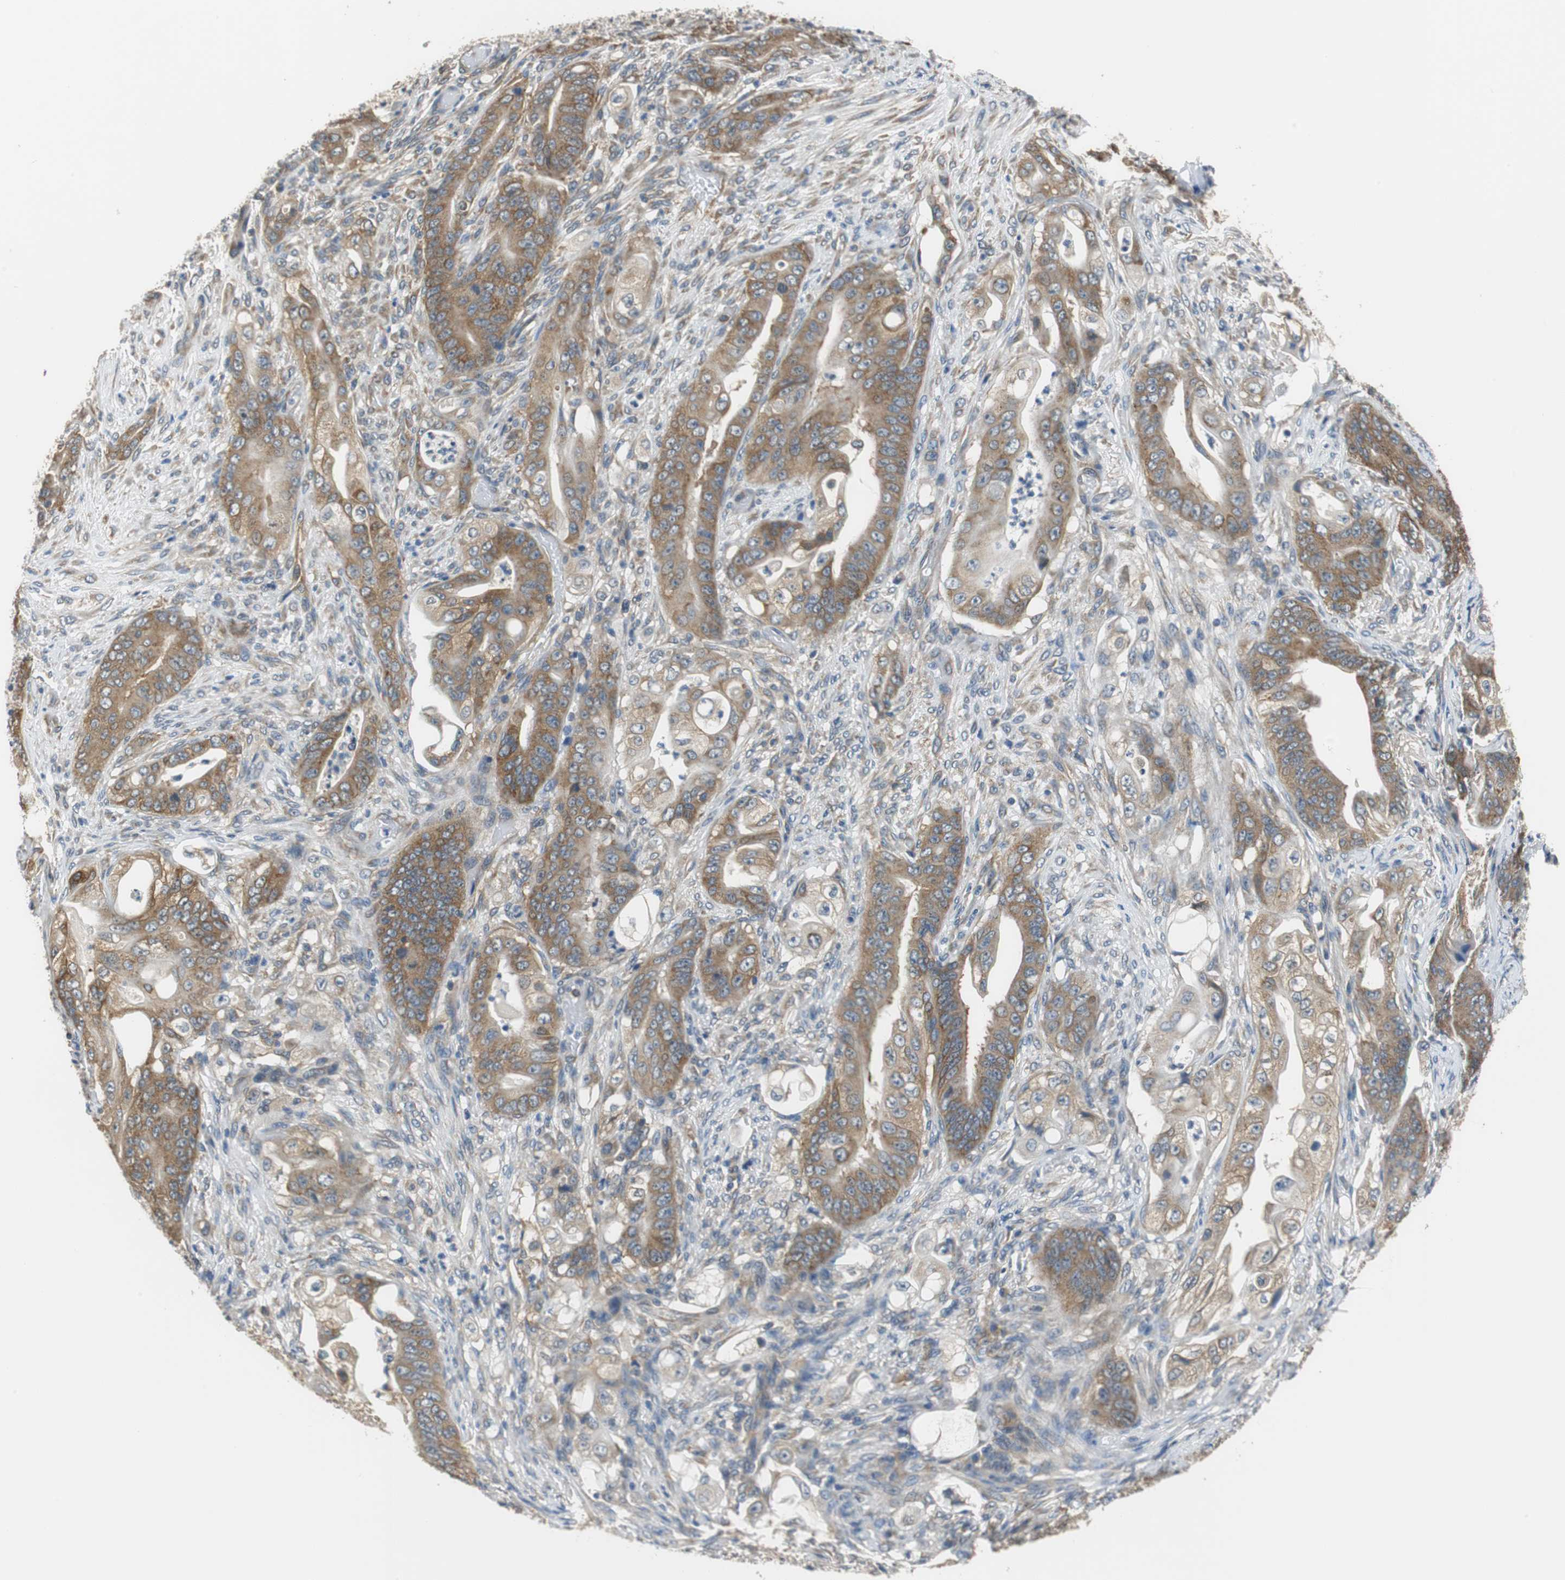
{"staining": {"intensity": "moderate", "quantity": ">75%", "location": "cytoplasmic/membranous"}, "tissue": "stomach cancer", "cell_type": "Tumor cells", "image_type": "cancer", "snomed": [{"axis": "morphology", "description": "Adenocarcinoma, NOS"}, {"axis": "topography", "description": "Stomach"}], "caption": "A medium amount of moderate cytoplasmic/membranous positivity is identified in about >75% of tumor cells in stomach cancer (adenocarcinoma) tissue. Using DAB (3,3'-diaminobenzidine) (brown) and hematoxylin (blue) stains, captured at high magnification using brightfield microscopy.", "gene": "CNOT3", "patient": {"sex": "female", "age": 73}}